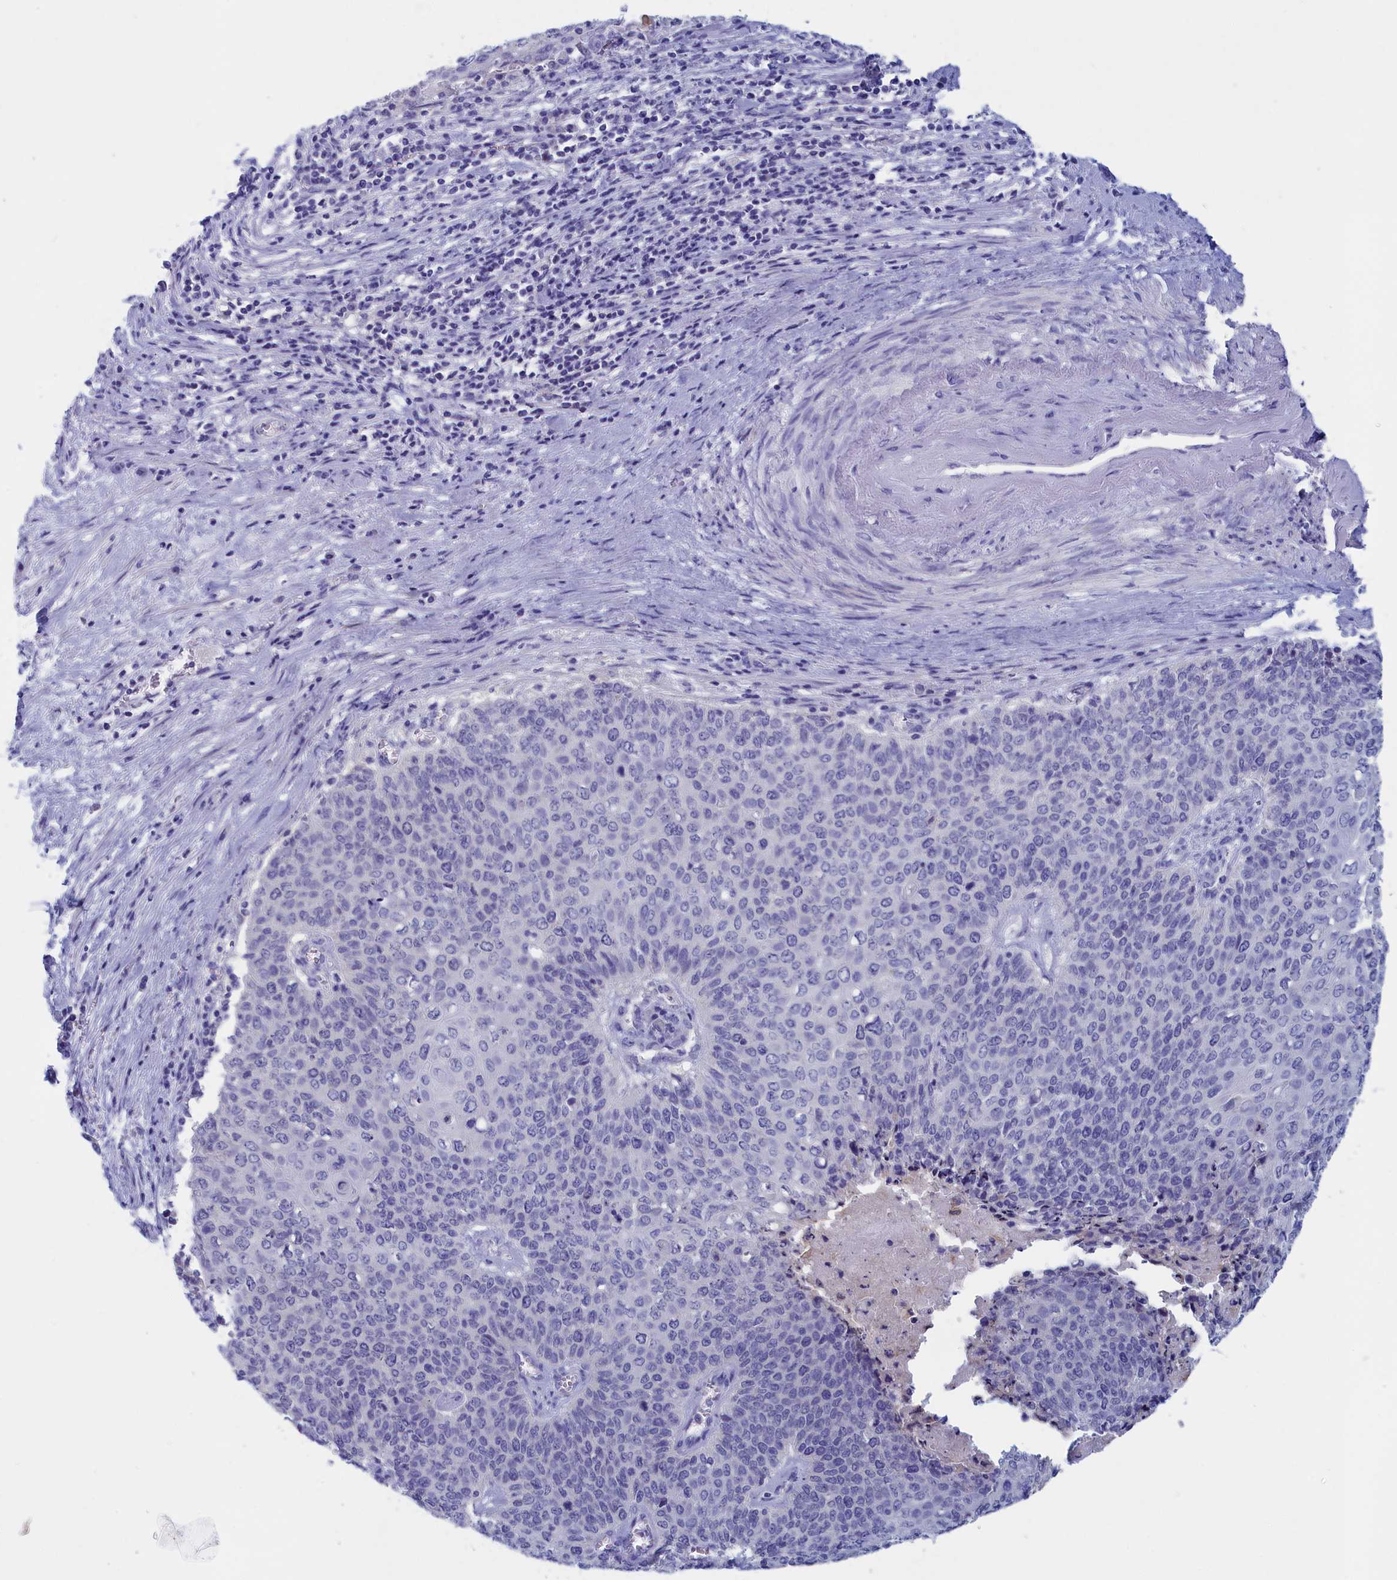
{"staining": {"intensity": "negative", "quantity": "none", "location": "none"}, "tissue": "cervical cancer", "cell_type": "Tumor cells", "image_type": "cancer", "snomed": [{"axis": "morphology", "description": "Squamous cell carcinoma, NOS"}, {"axis": "topography", "description": "Cervix"}], "caption": "Squamous cell carcinoma (cervical) was stained to show a protein in brown. There is no significant staining in tumor cells.", "gene": "ANKRD2", "patient": {"sex": "female", "age": 39}}